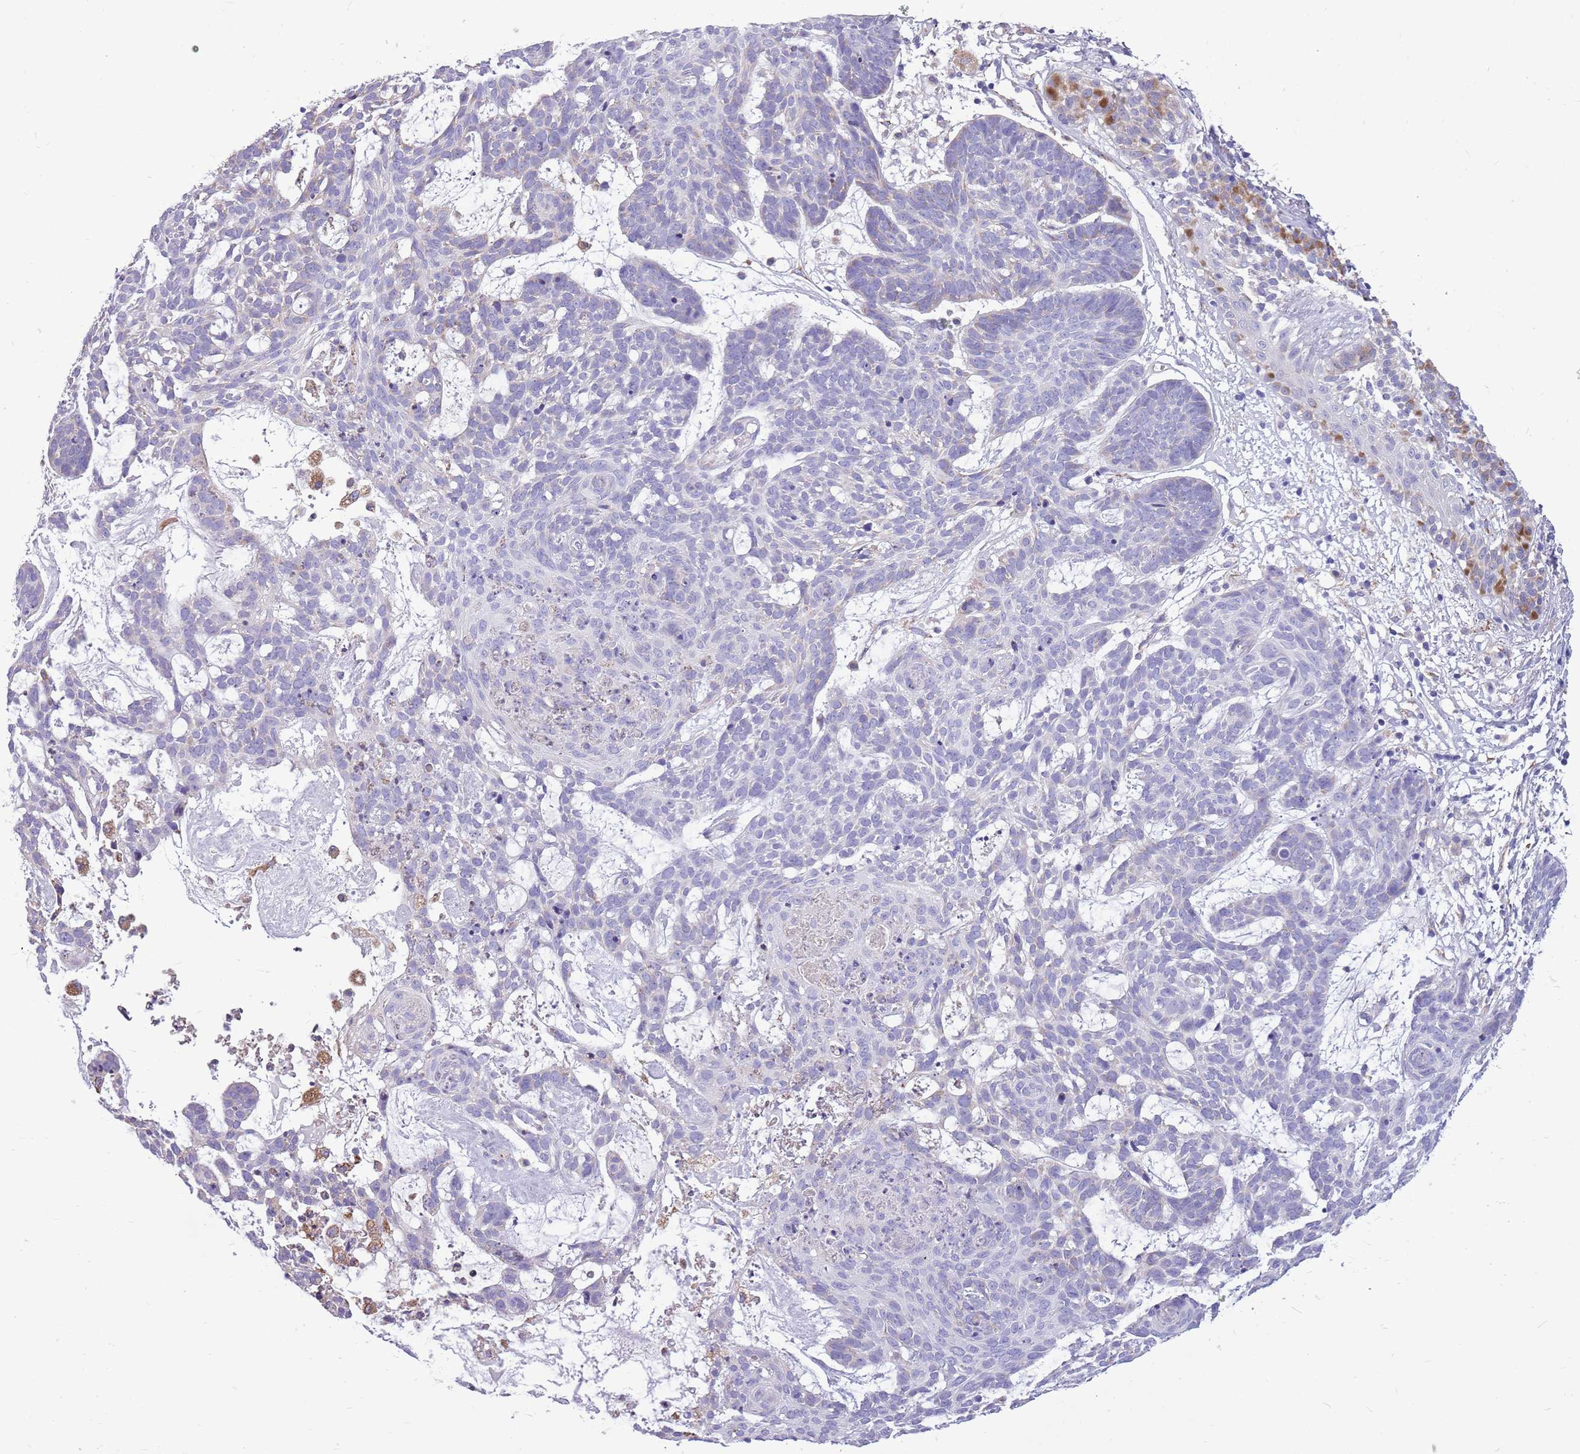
{"staining": {"intensity": "negative", "quantity": "none", "location": "none"}, "tissue": "skin cancer", "cell_type": "Tumor cells", "image_type": "cancer", "snomed": [{"axis": "morphology", "description": "Basal cell carcinoma"}, {"axis": "topography", "description": "Skin"}], "caption": "Immunohistochemical staining of human basal cell carcinoma (skin) demonstrates no significant positivity in tumor cells.", "gene": "KCTD19", "patient": {"sex": "female", "age": 89}}